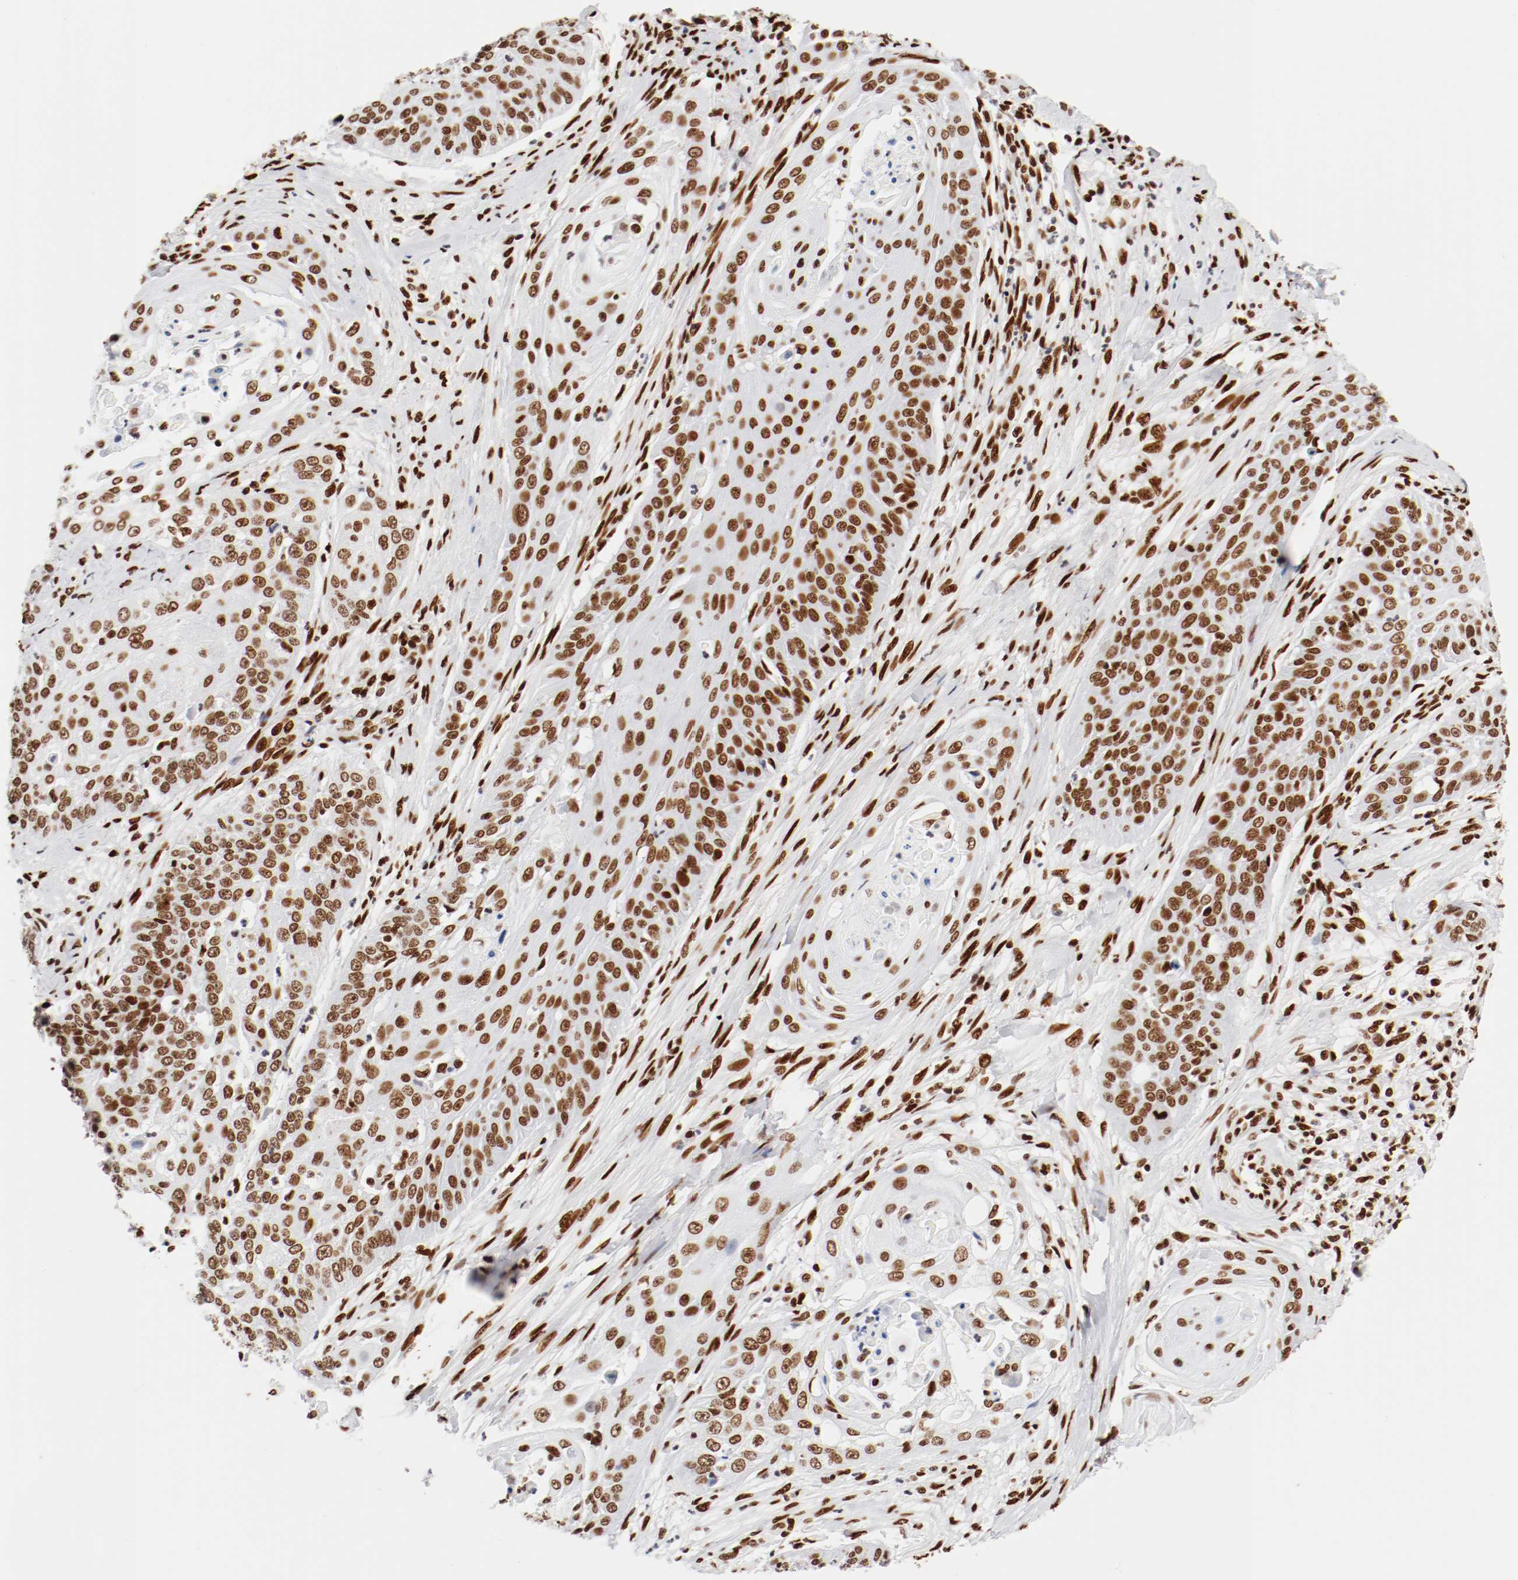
{"staining": {"intensity": "strong", "quantity": ">75%", "location": "nuclear"}, "tissue": "cervical cancer", "cell_type": "Tumor cells", "image_type": "cancer", "snomed": [{"axis": "morphology", "description": "Squamous cell carcinoma, NOS"}, {"axis": "topography", "description": "Cervix"}], "caption": "An immunohistochemistry (IHC) photomicrograph of tumor tissue is shown. Protein staining in brown labels strong nuclear positivity in squamous cell carcinoma (cervical) within tumor cells.", "gene": "CTBP1", "patient": {"sex": "female", "age": 64}}